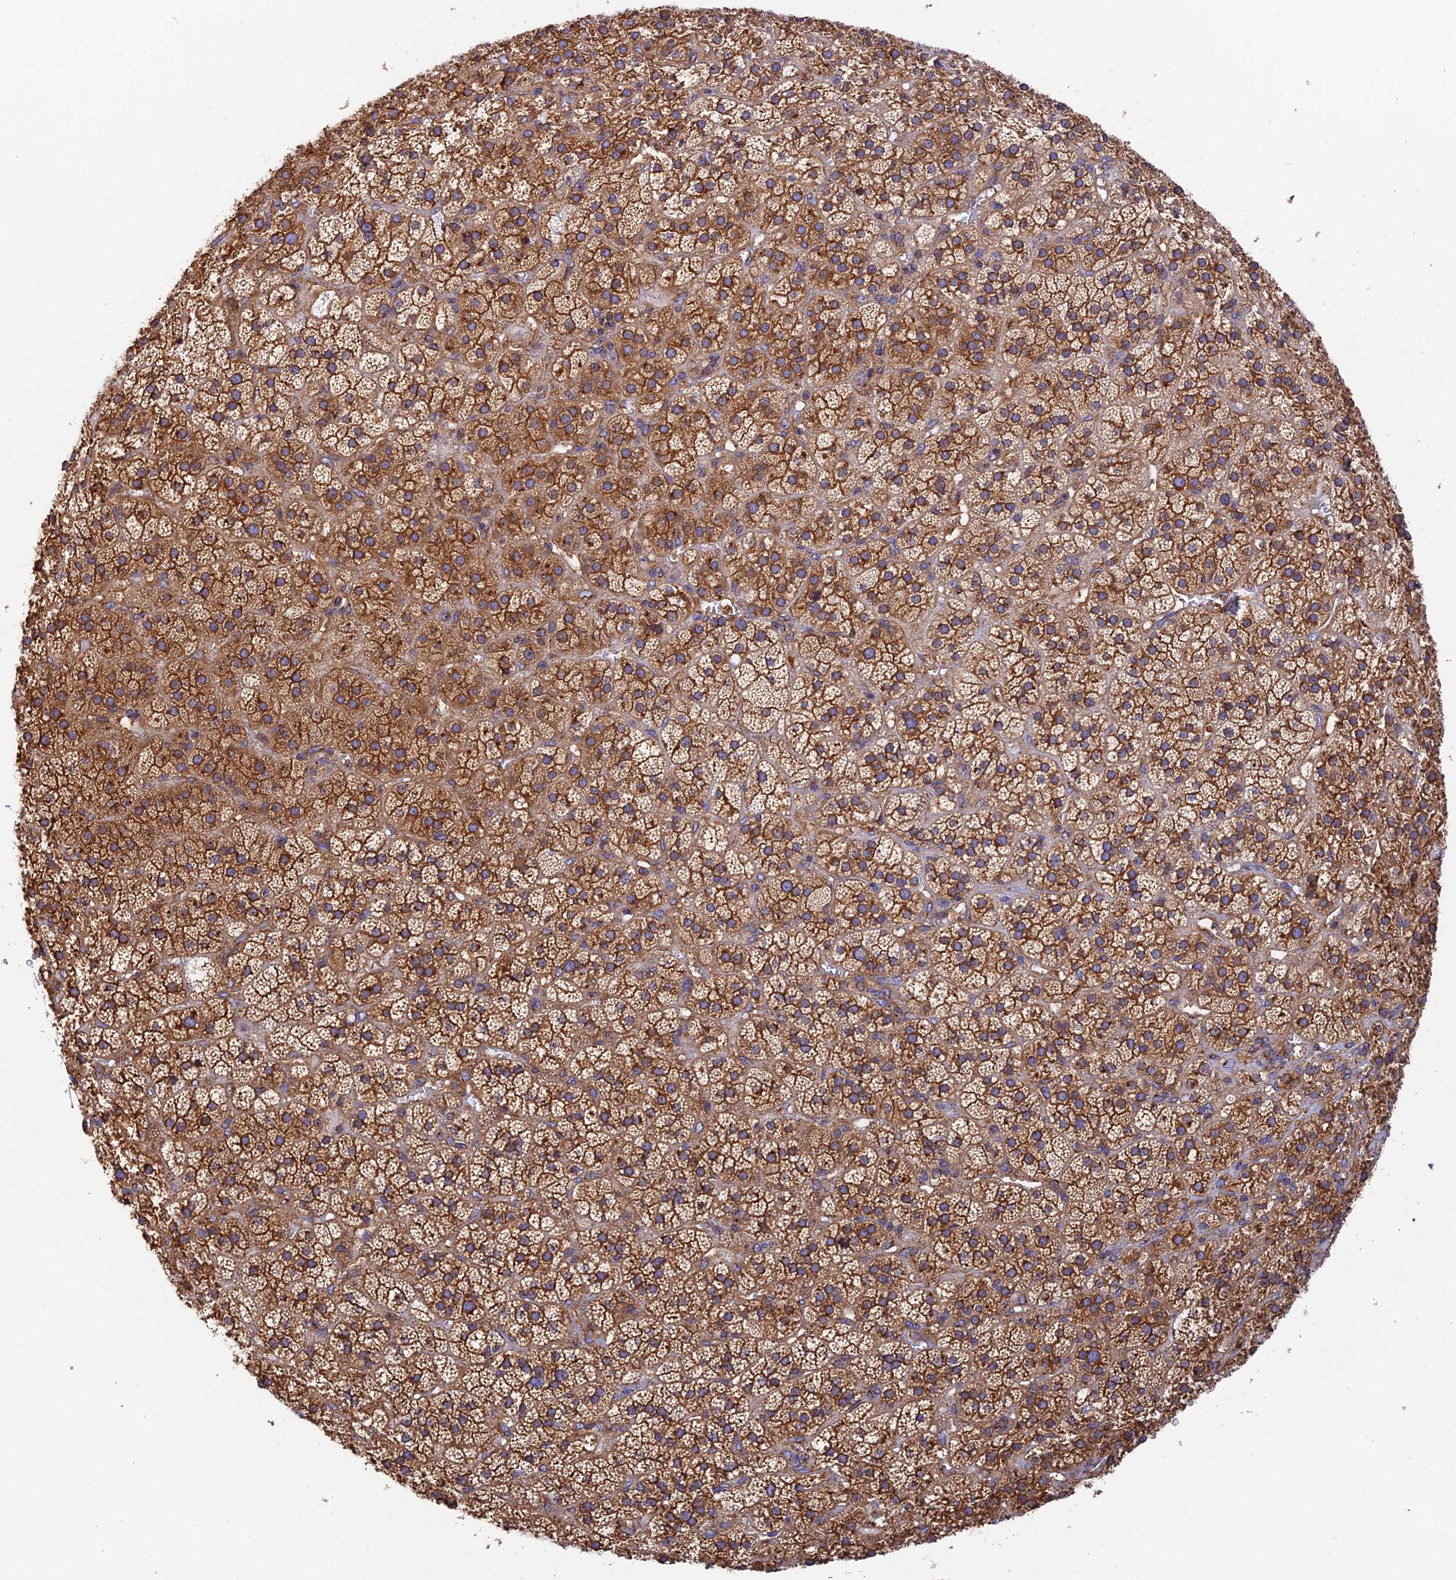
{"staining": {"intensity": "moderate", "quantity": ">75%", "location": "cytoplasmic/membranous"}, "tissue": "adrenal gland", "cell_type": "Glandular cells", "image_type": "normal", "snomed": [{"axis": "morphology", "description": "Normal tissue, NOS"}, {"axis": "topography", "description": "Adrenal gland"}], "caption": "Protein staining of unremarkable adrenal gland demonstrates moderate cytoplasmic/membranous expression in approximately >75% of glandular cells. (IHC, brightfield microscopy, high magnification).", "gene": "DCTN2", "patient": {"sex": "female", "age": 70}}